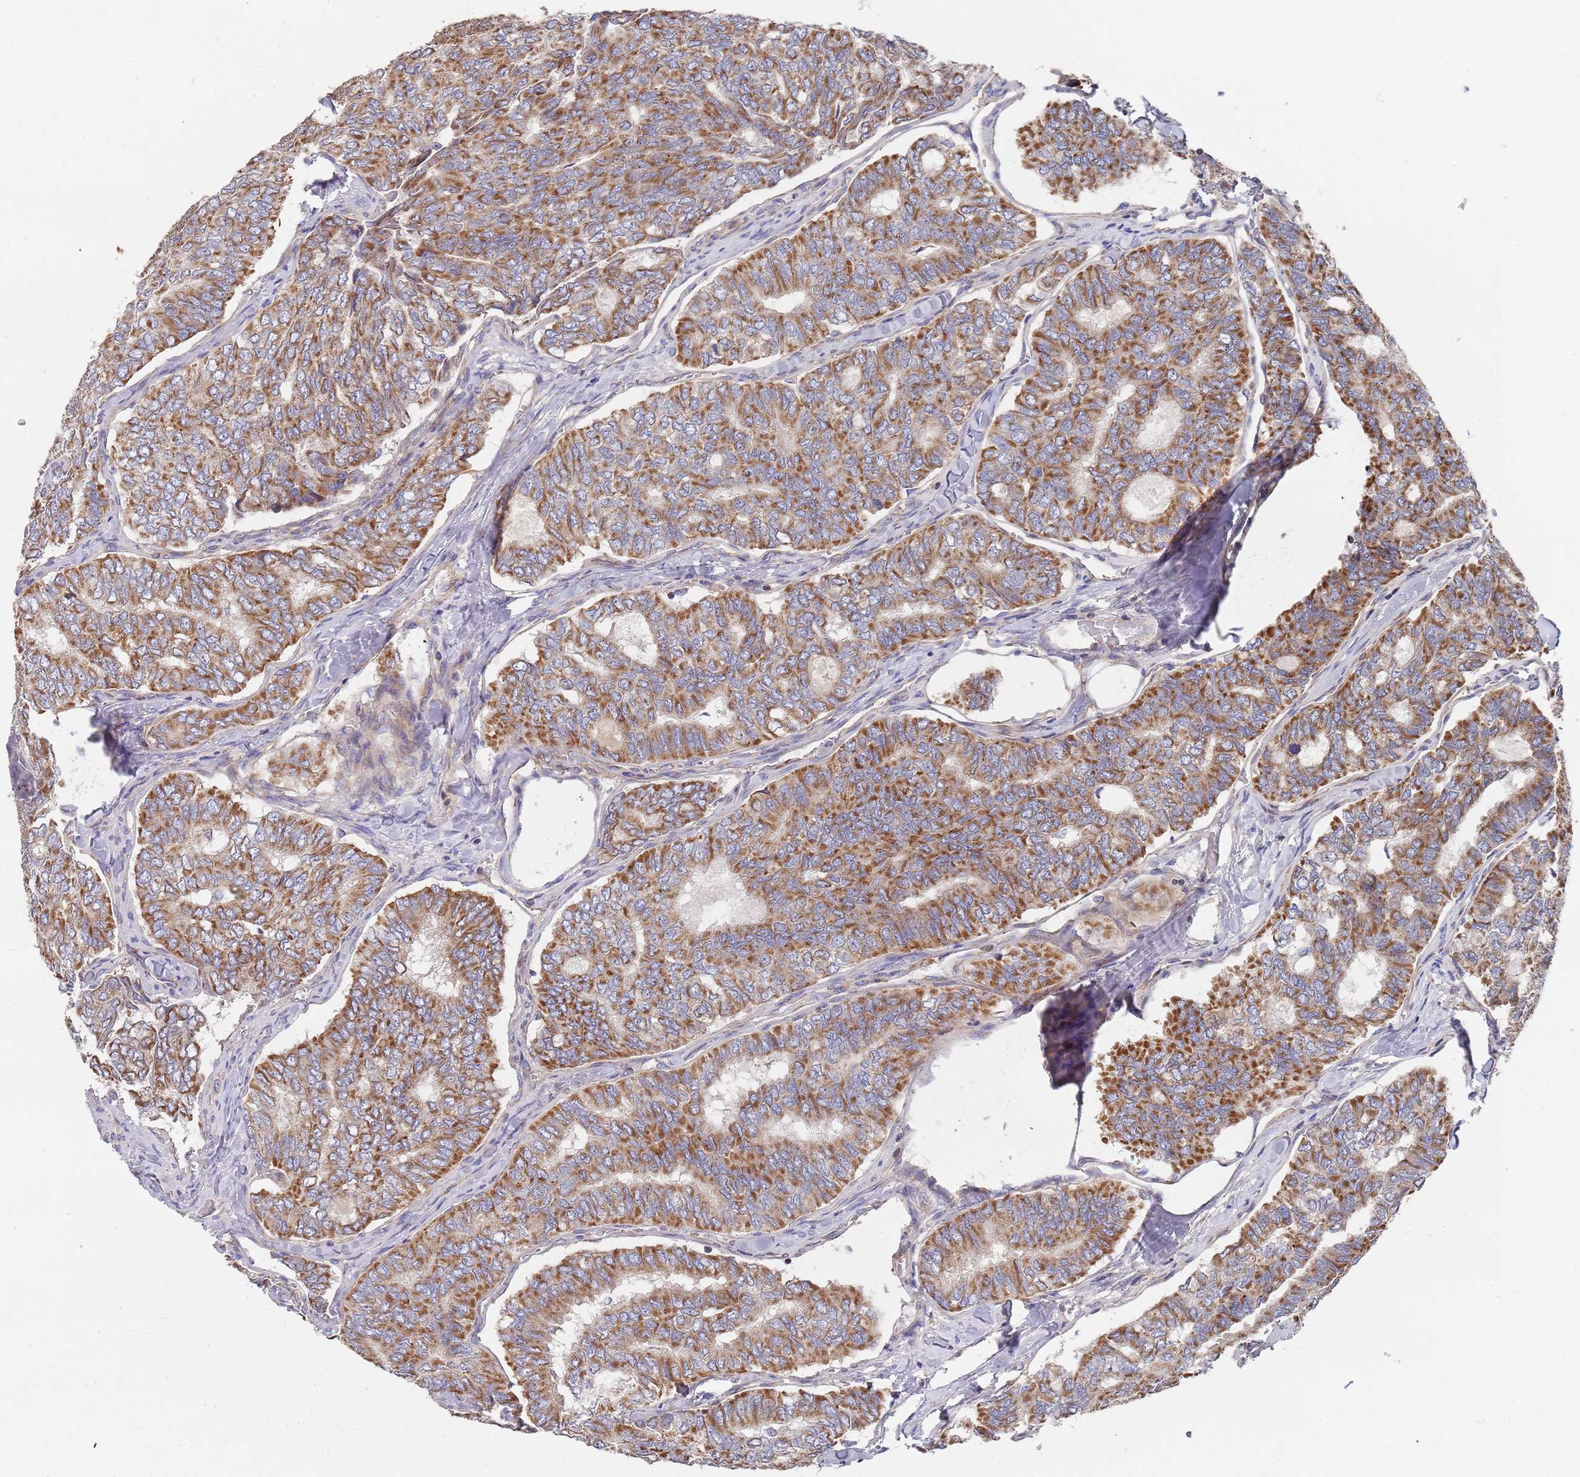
{"staining": {"intensity": "moderate", "quantity": ">75%", "location": "cytoplasmic/membranous"}, "tissue": "thyroid cancer", "cell_type": "Tumor cells", "image_type": "cancer", "snomed": [{"axis": "morphology", "description": "Papillary adenocarcinoma, NOS"}, {"axis": "topography", "description": "Thyroid gland"}], "caption": "This is an image of IHC staining of thyroid papillary adenocarcinoma, which shows moderate positivity in the cytoplasmic/membranous of tumor cells.", "gene": "WDFY3", "patient": {"sex": "female", "age": 35}}